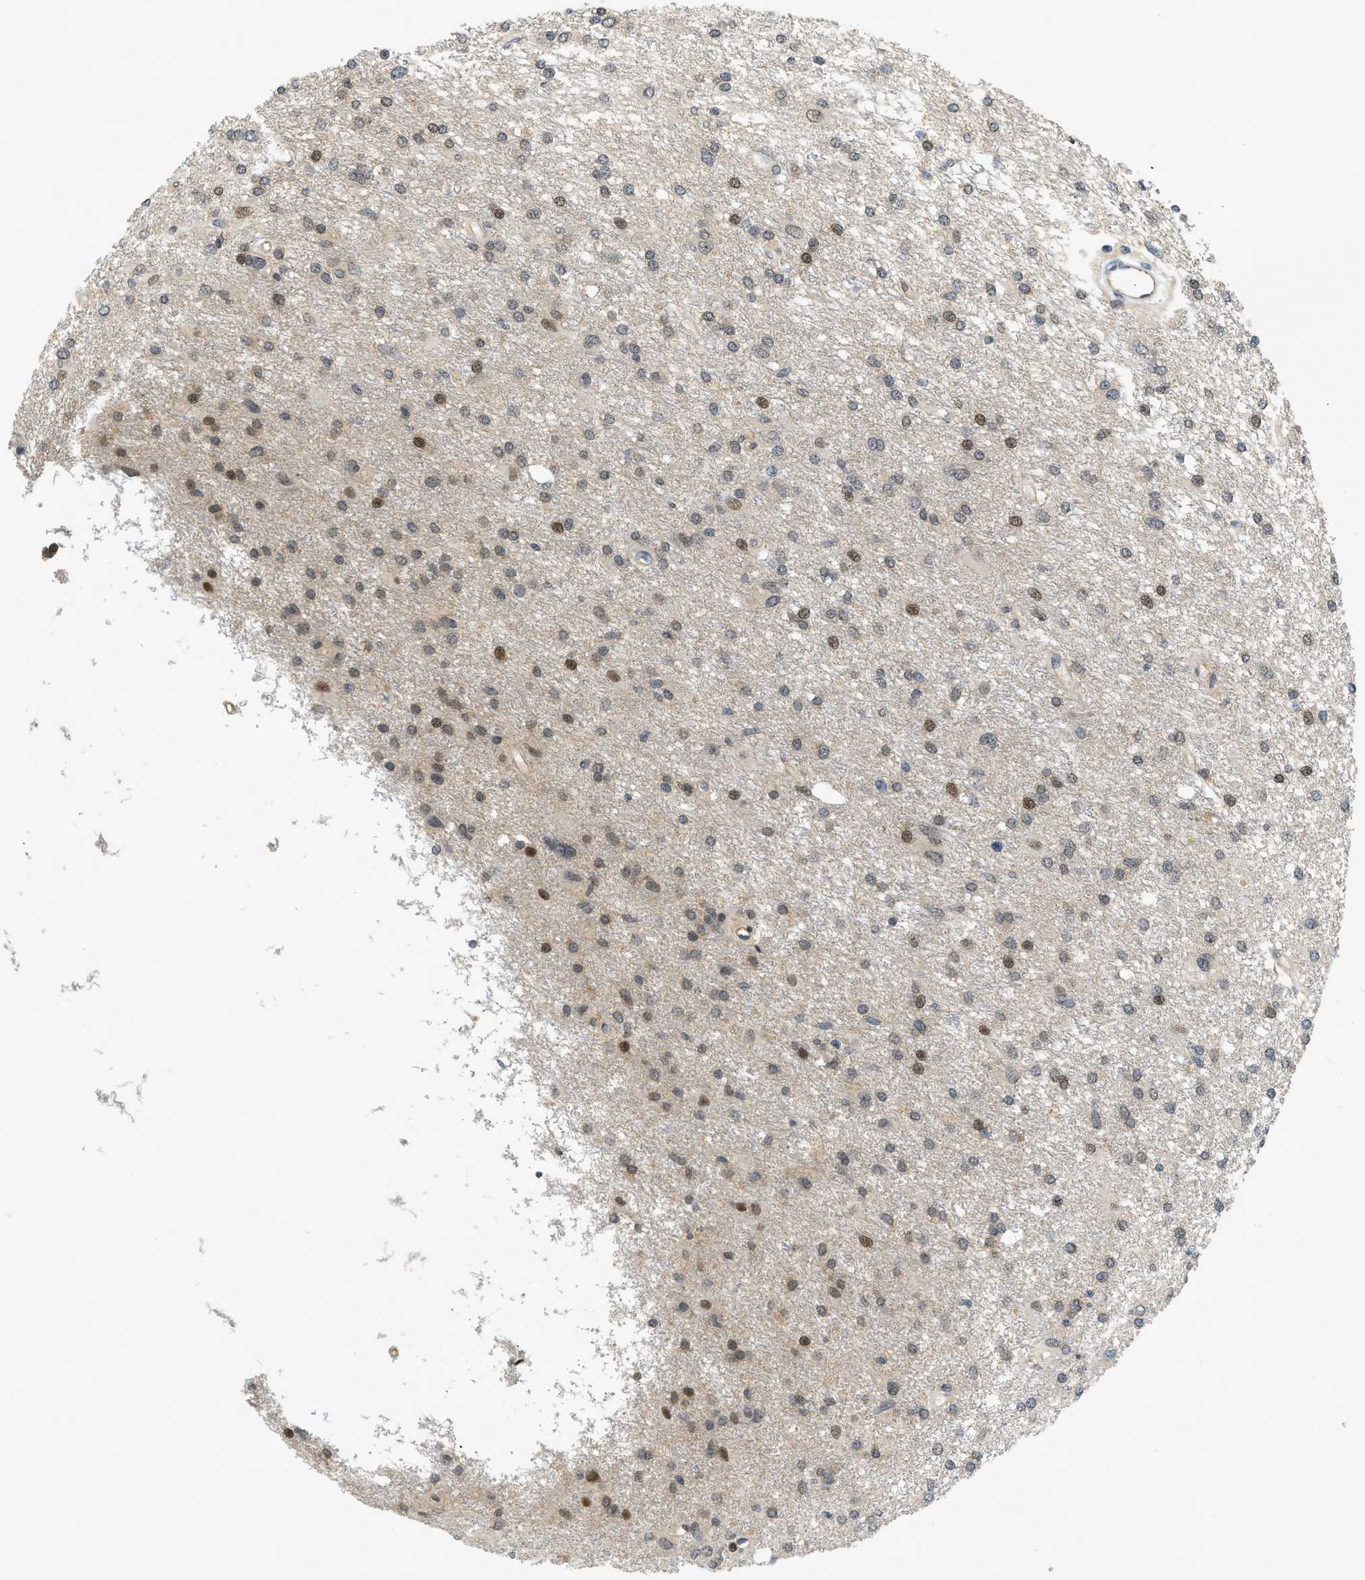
{"staining": {"intensity": "moderate", "quantity": ">75%", "location": "nuclear"}, "tissue": "glioma", "cell_type": "Tumor cells", "image_type": "cancer", "snomed": [{"axis": "morphology", "description": "Glioma, malignant, High grade"}, {"axis": "topography", "description": "Brain"}], "caption": "Immunohistochemistry (IHC) photomicrograph of neoplastic tissue: human glioma stained using immunohistochemistry (IHC) exhibits medium levels of moderate protein expression localized specifically in the nuclear of tumor cells, appearing as a nuclear brown color.", "gene": "KMT2A", "patient": {"sex": "female", "age": 59}}